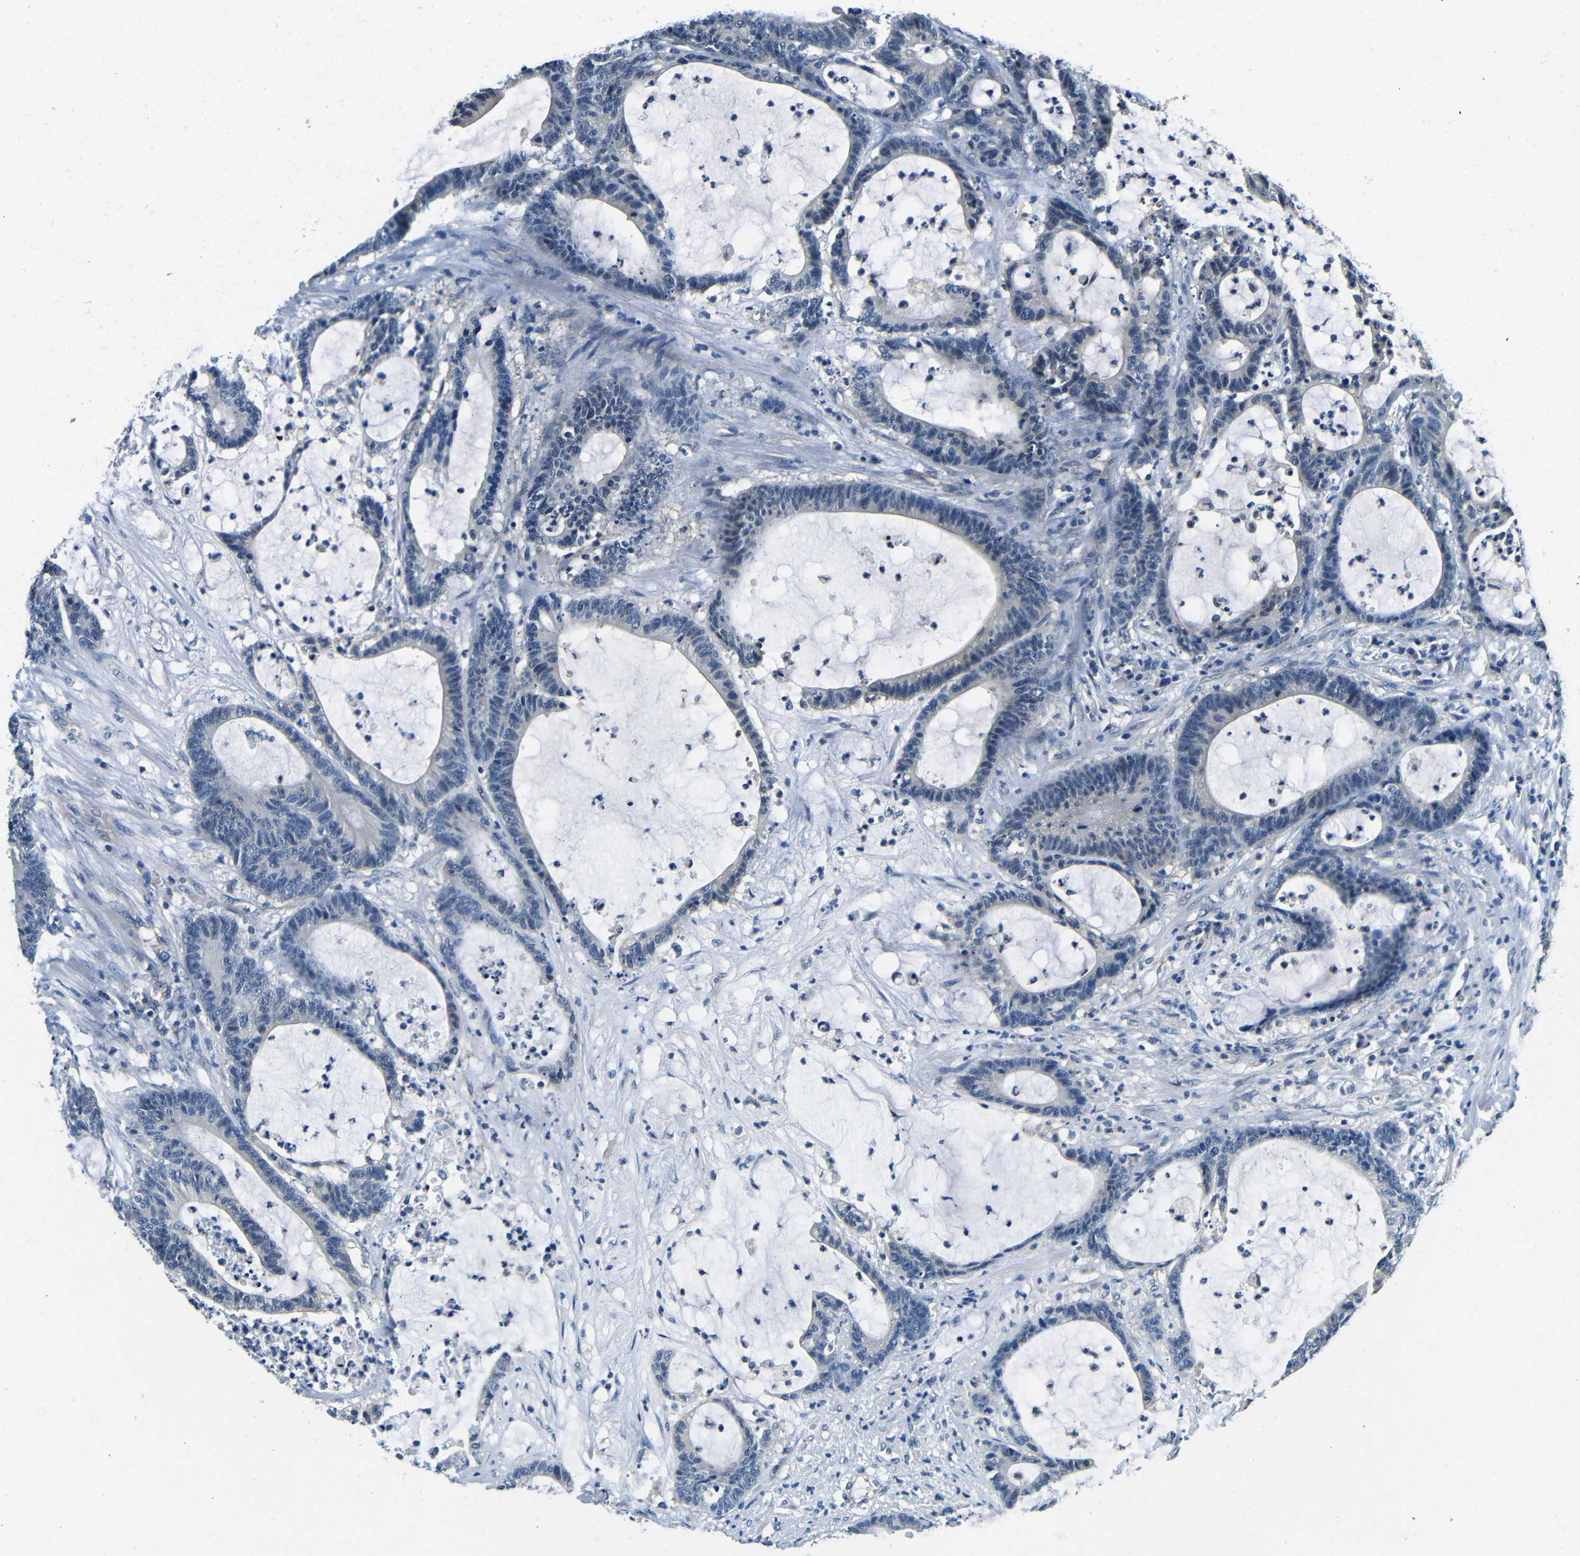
{"staining": {"intensity": "negative", "quantity": "none", "location": "none"}, "tissue": "colorectal cancer", "cell_type": "Tumor cells", "image_type": "cancer", "snomed": [{"axis": "morphology", "description": "Adenocarcinoma, NOS"}, {"axis": "topography", "description": "Colon"}], "caption": "Photomicrograph shows no protein staining in tumor cells of colorectal cancer tissue. The staining is performed using DAB brown chromogen with nuclei counter-stained in using hematoxylin.", "gene": "ADAP1", "patient": {"sex": "female", "age": 84}}